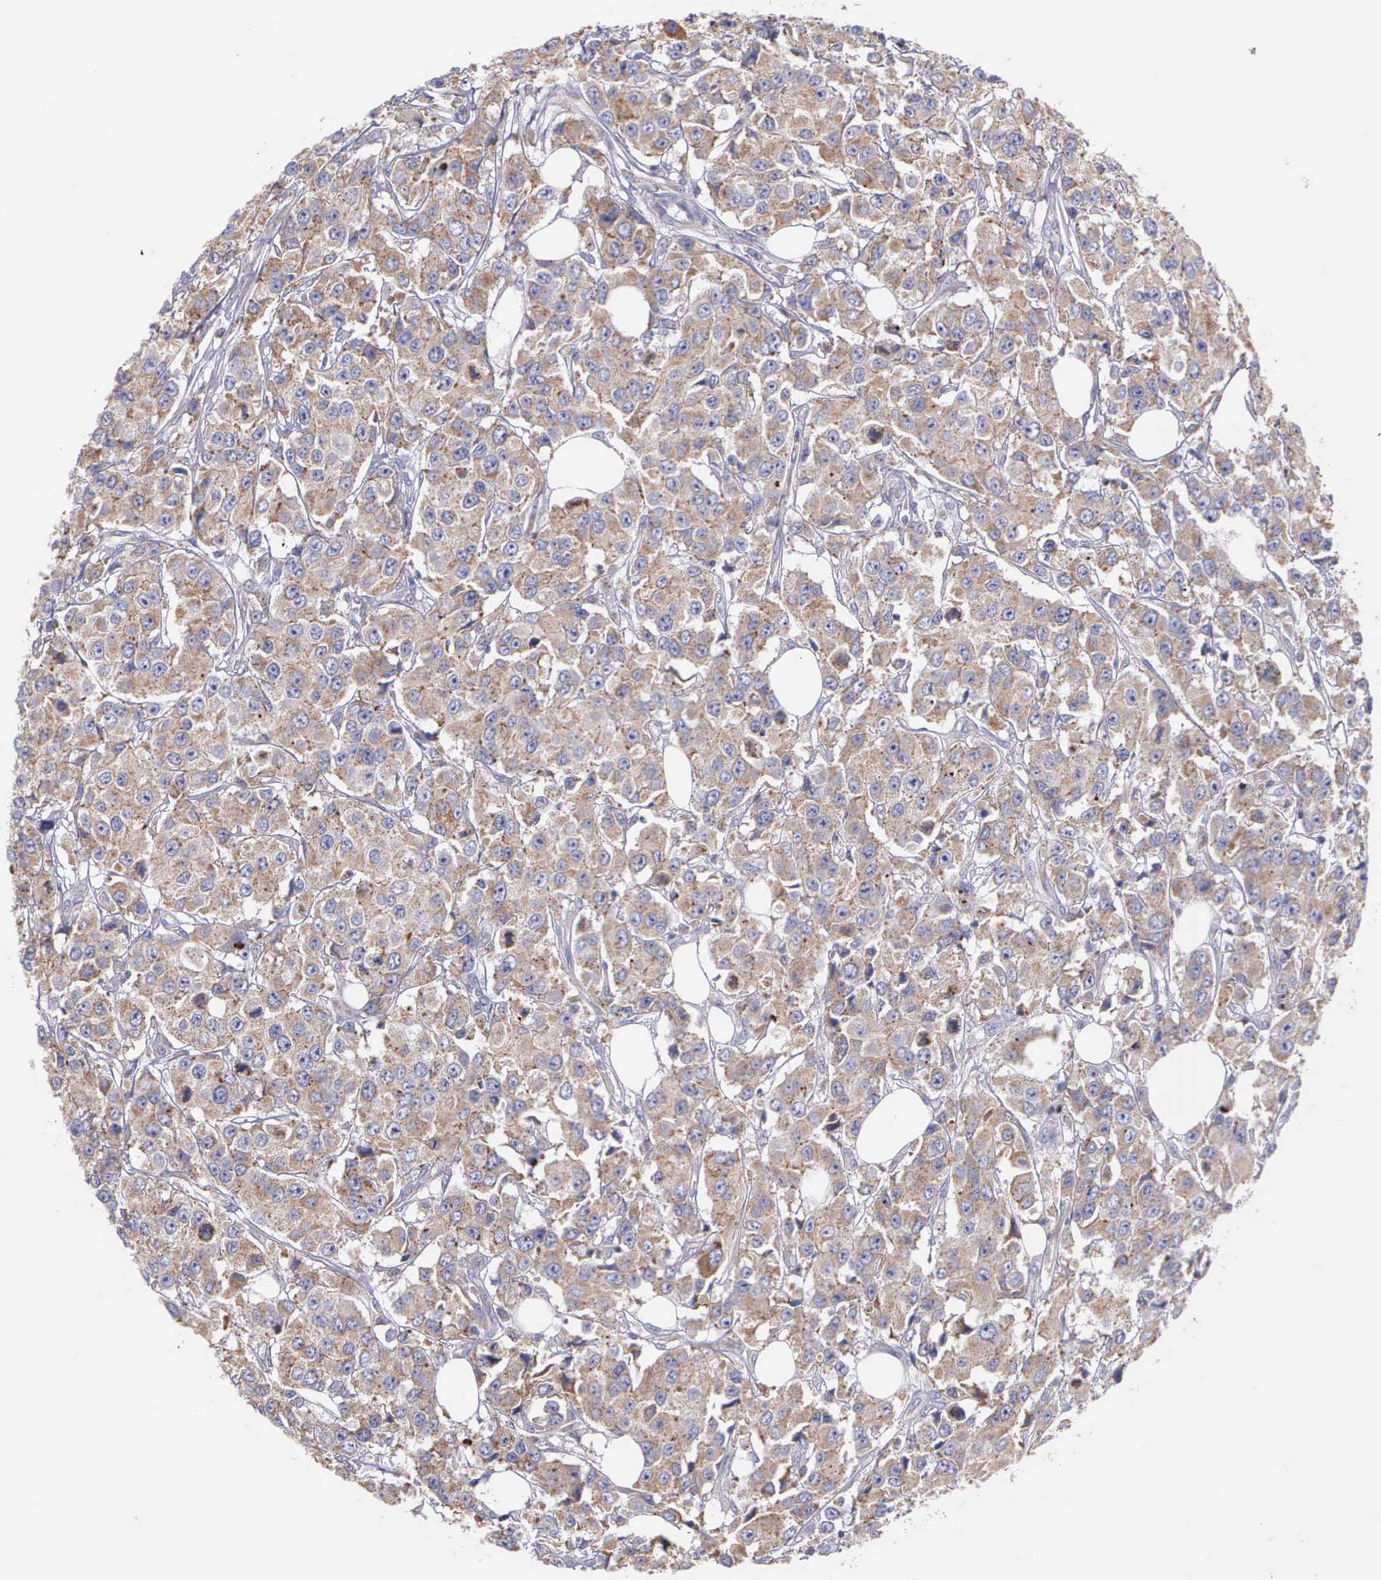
{"staining": {"intensity": "weak", "quantity": ">75%", "location": "cytoplasmic/membranous"}, "tissue": "breast cancer", "cell_type": "Tumor cells", "image_type": "cancer", "snomed": [{"axis": "morphology", "description": "Duct carcinoma"}, {"axis": "topography", "description": "Breast"}], "caption": "A micrograph showing weak cytoplasmic/membranous expression in about >75% of tumor cells in breast cancer (infiltrating ductal carcinoma), as visualized by brown immunohistochemical staining.", "gene": "MIA2", "patient": {"sex": "female", "age": 58}}